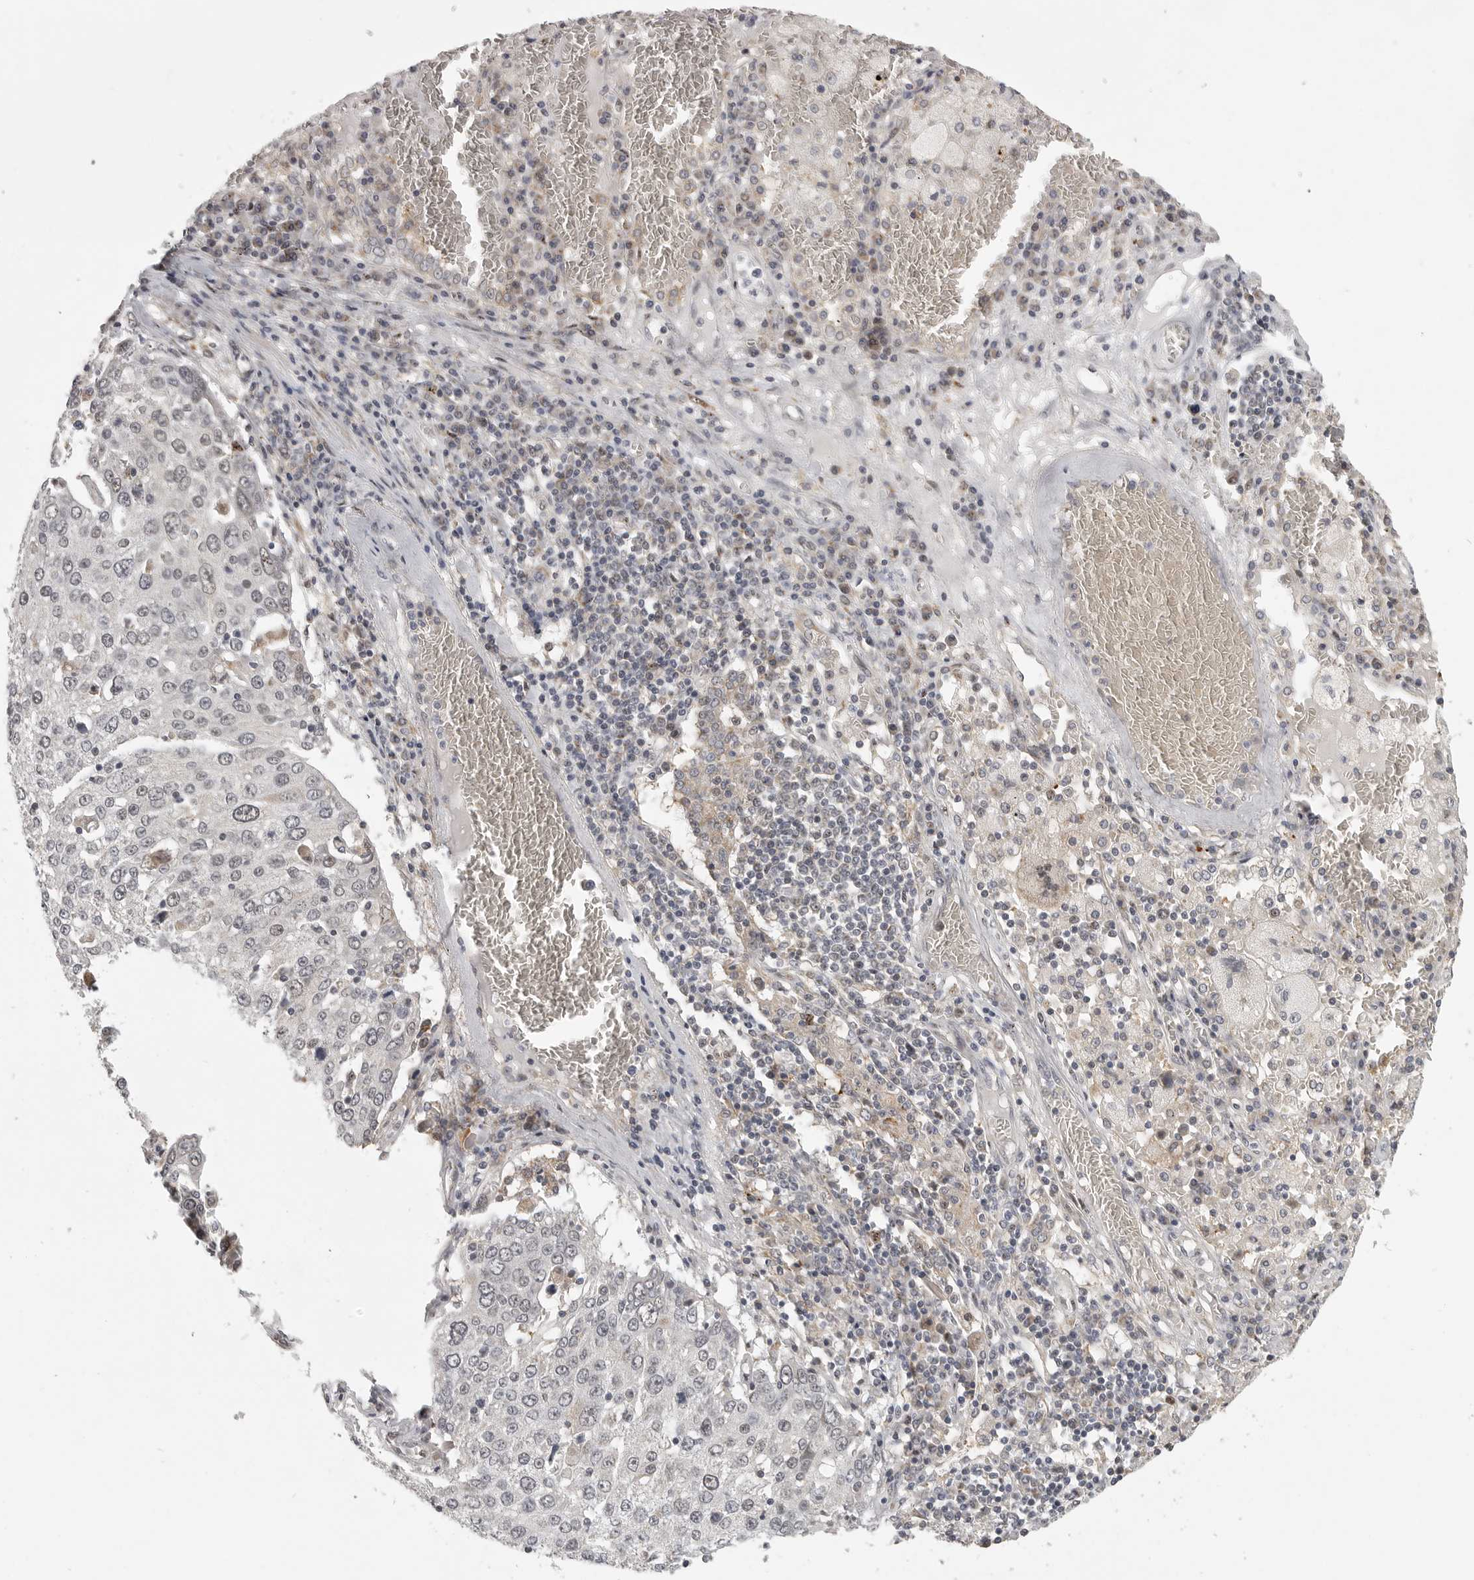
{"staining": {"intensity": "negative", "quantity": "none", "location": "none"}, "tissue": "lung cancer", "cell_type": "Tumor cells", "image_type": "cancer", "snomed": [{"axis": "morphology", "description": "Squamous cell carcinoma, NOS"}, {"axis": "topography", "description": "Lung"}], "caption": "This photomicrograph is of lung squamous cell carcinoma stained with IHC to label a protein in brown with the nuclei are counter-stained blue. There is no staining in tumor cells.", "gene": "POLE2", "patient": {"sex": "male", "age": 65}}